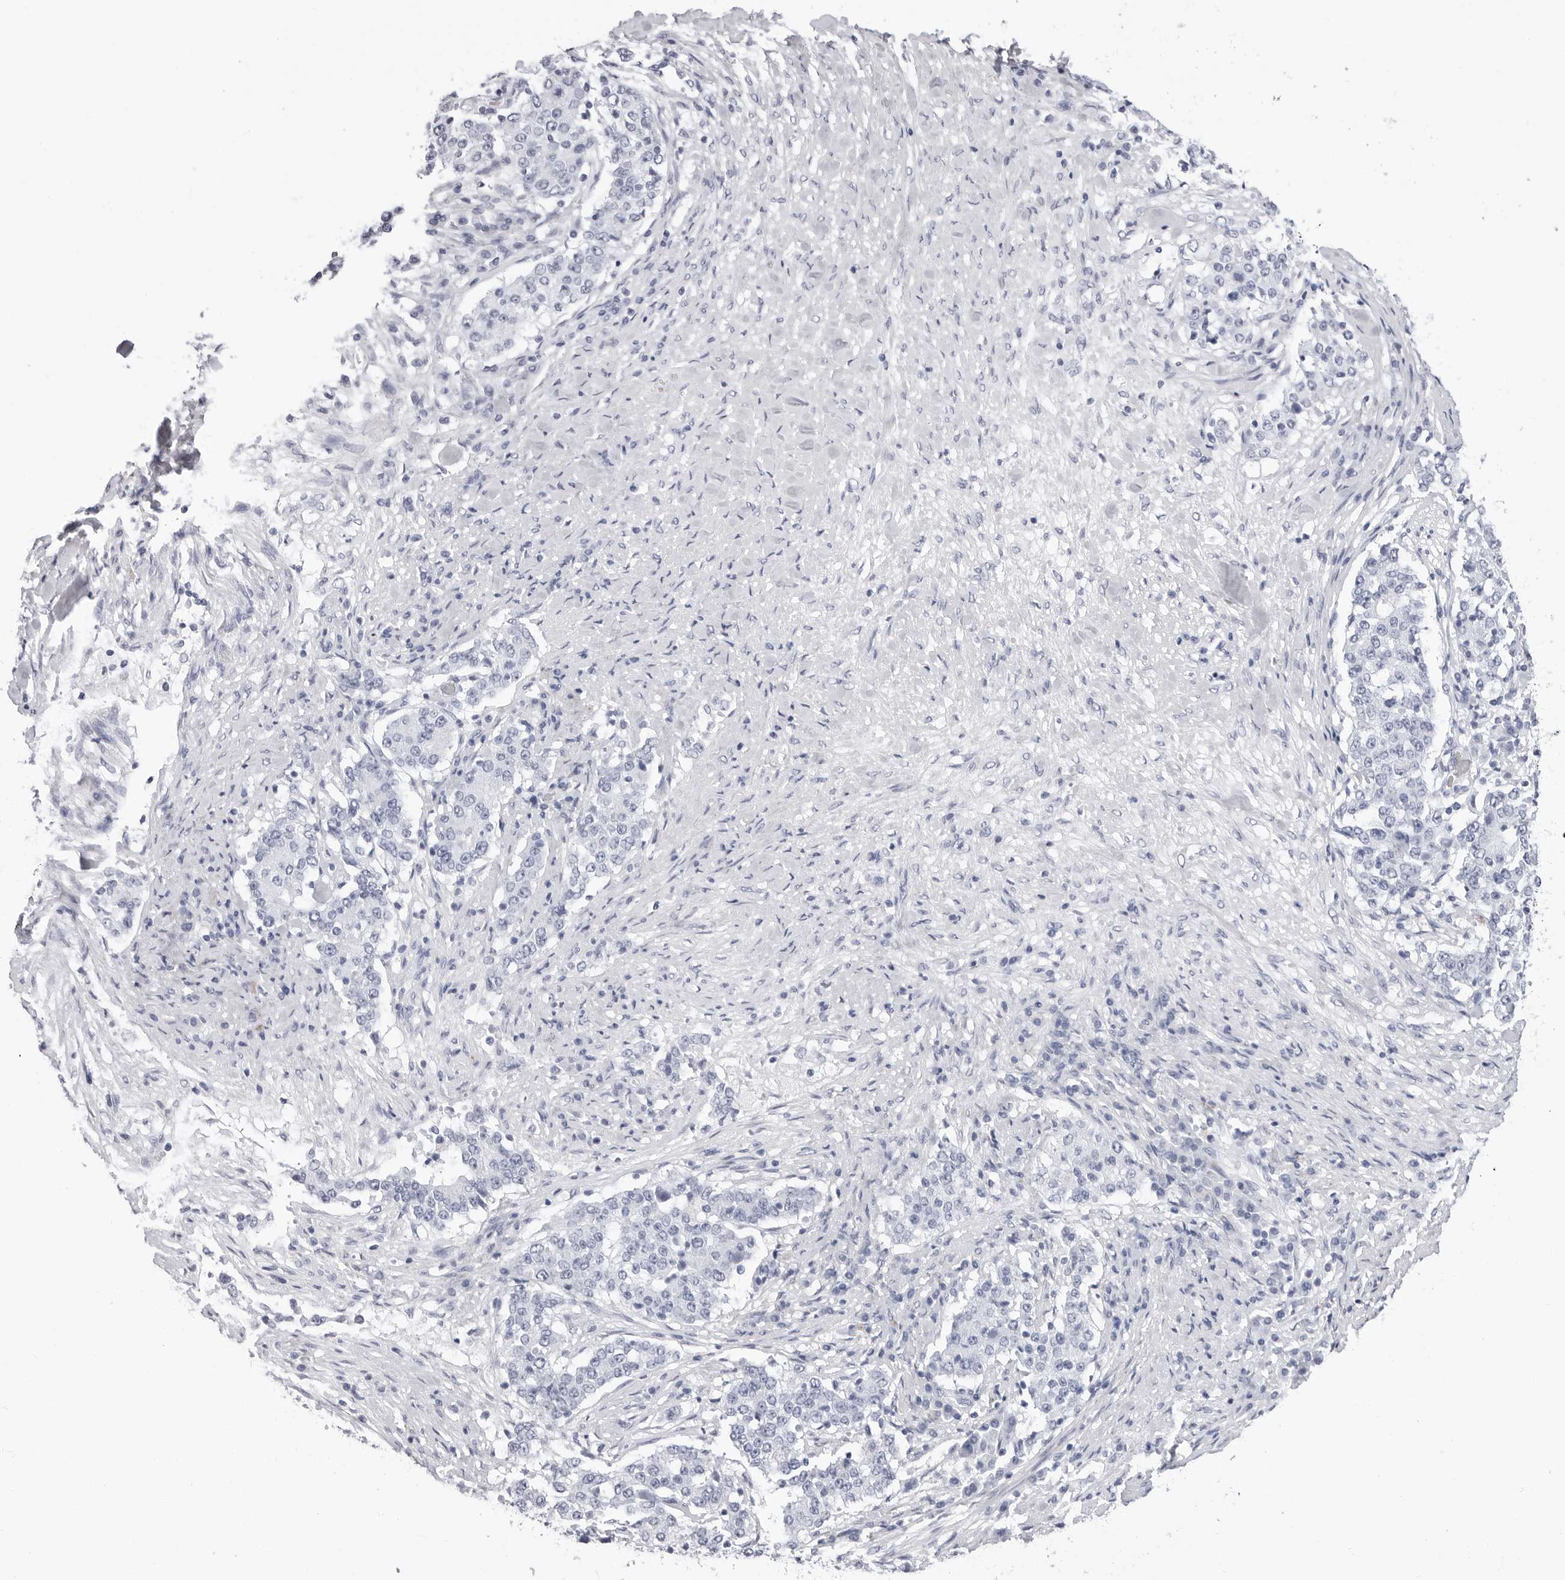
{"staining": {"intensity": "negative", "quantity": "none", "location": "none"}, "tissue": "stomach cancer", "cell_type": "Tumor cells", "image_type": "cancer", "snomed": [{"axis": "morphology", "description": "Adenocarcinoma, NOS"}, {"axis": "topography", "description": "Stomach"}], "caption": "Immunohistochemistry photomicrograph of human stomach adenocarcinoma stained for a protein (brown), which demonstrates no staining in tumor cells. The staining is performed using DAB (3,3'-diaminobenzidine) brown chromogen with nuclei counter-stained in using hematoxylin.", "gene": "ERICH3", "patient": {"sex": "male", "age": 59}}